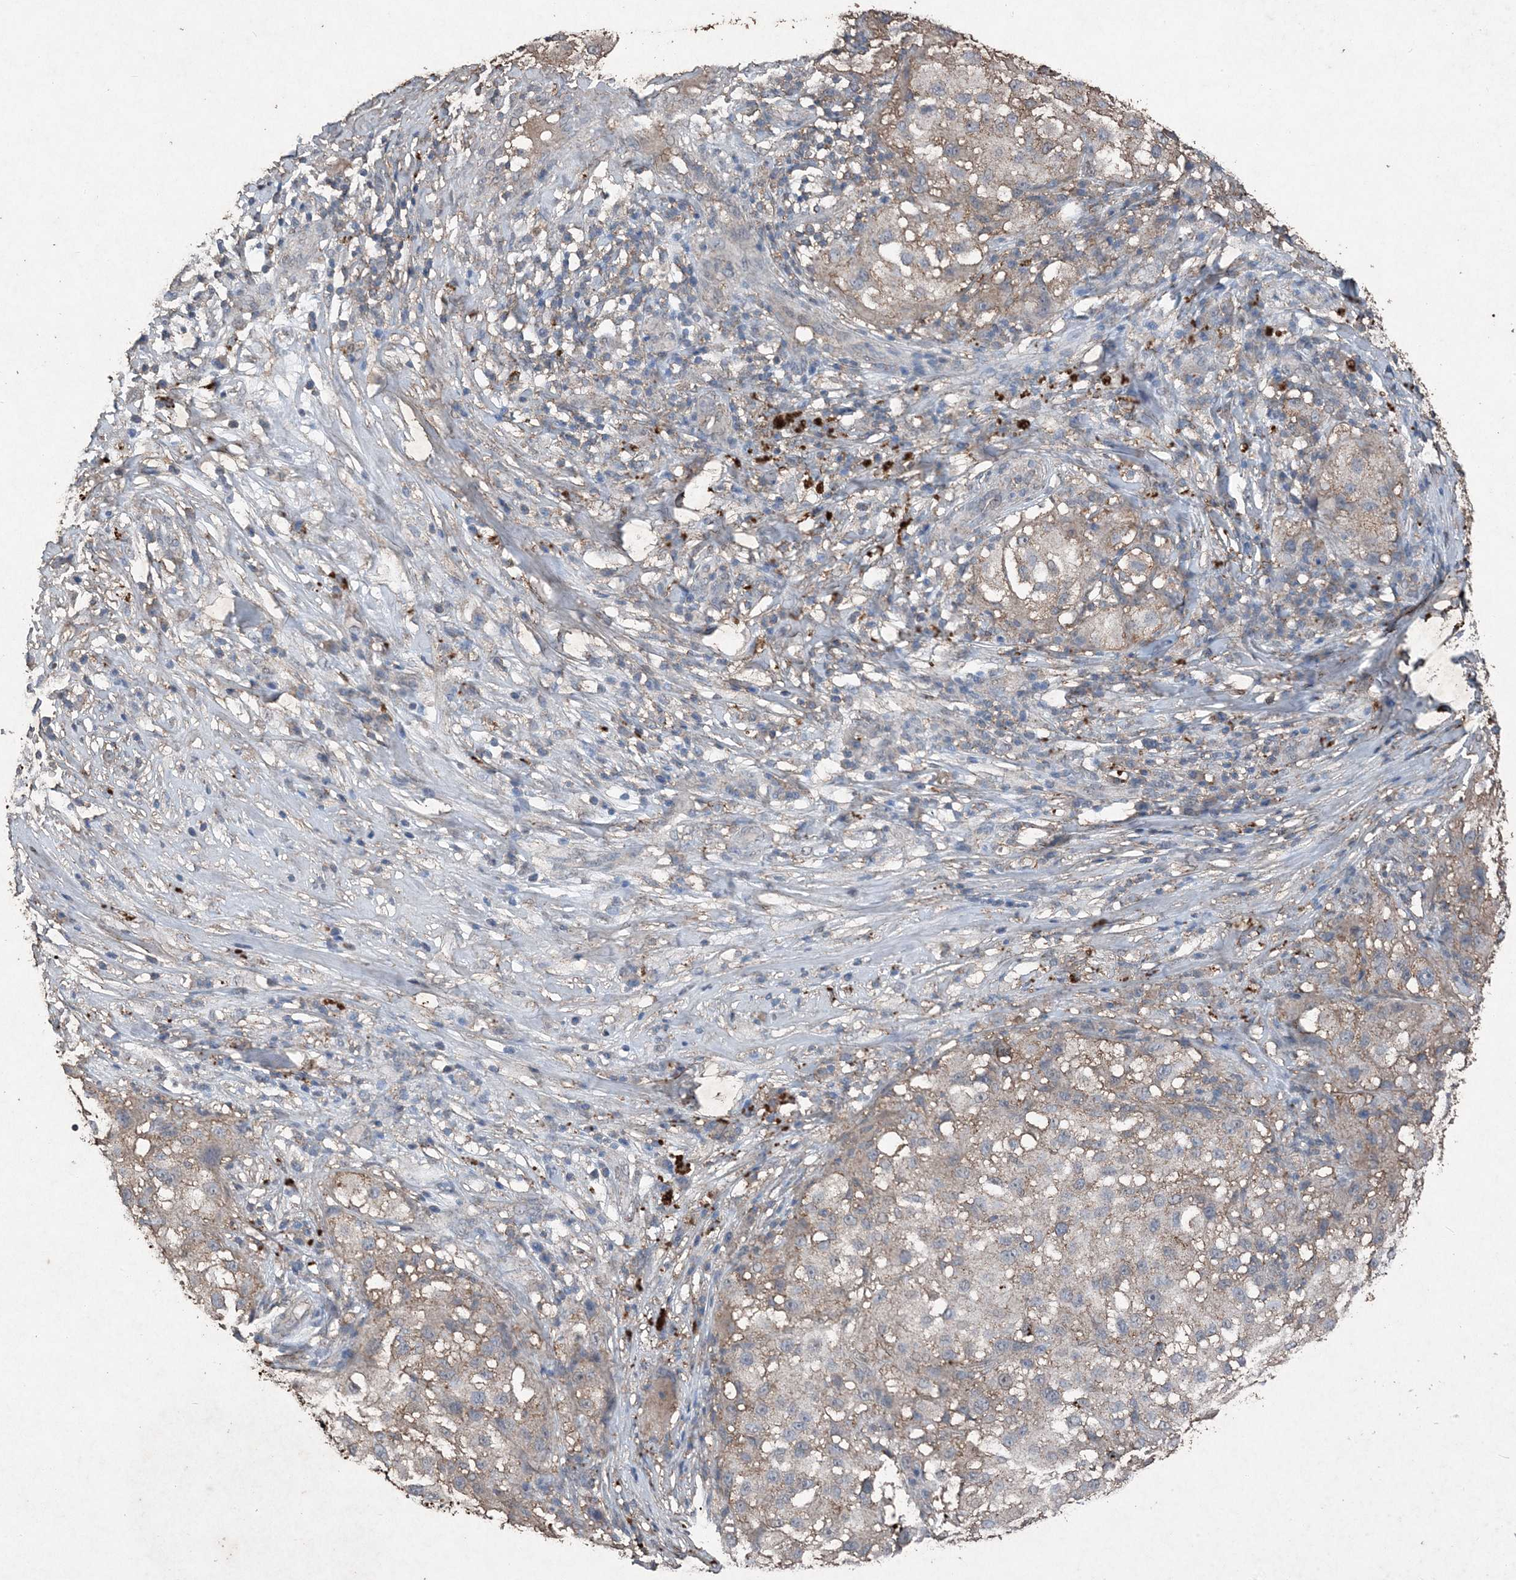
{"staining": {"intensity": "weak", "quantity": "25%-75%", "location": "cytoplasmic/membranous"}, "tissue": "melanoma", "cell_type": "Tumor cells", "image_type": "cancer", "snomed": [{"axis": "morphology", "description": "Necrosis, NOS"}, {"axis": "morphology", "description": "Malignant melanoma, NOS"}, {"axis": "topography", "description": "Skin"}], "caption": "Human malignant melanoma stained with a protein marker reveals weak staining in tumor cells.", "gene": "FCN3", "patient": {"sex": "female", "age": 87}}